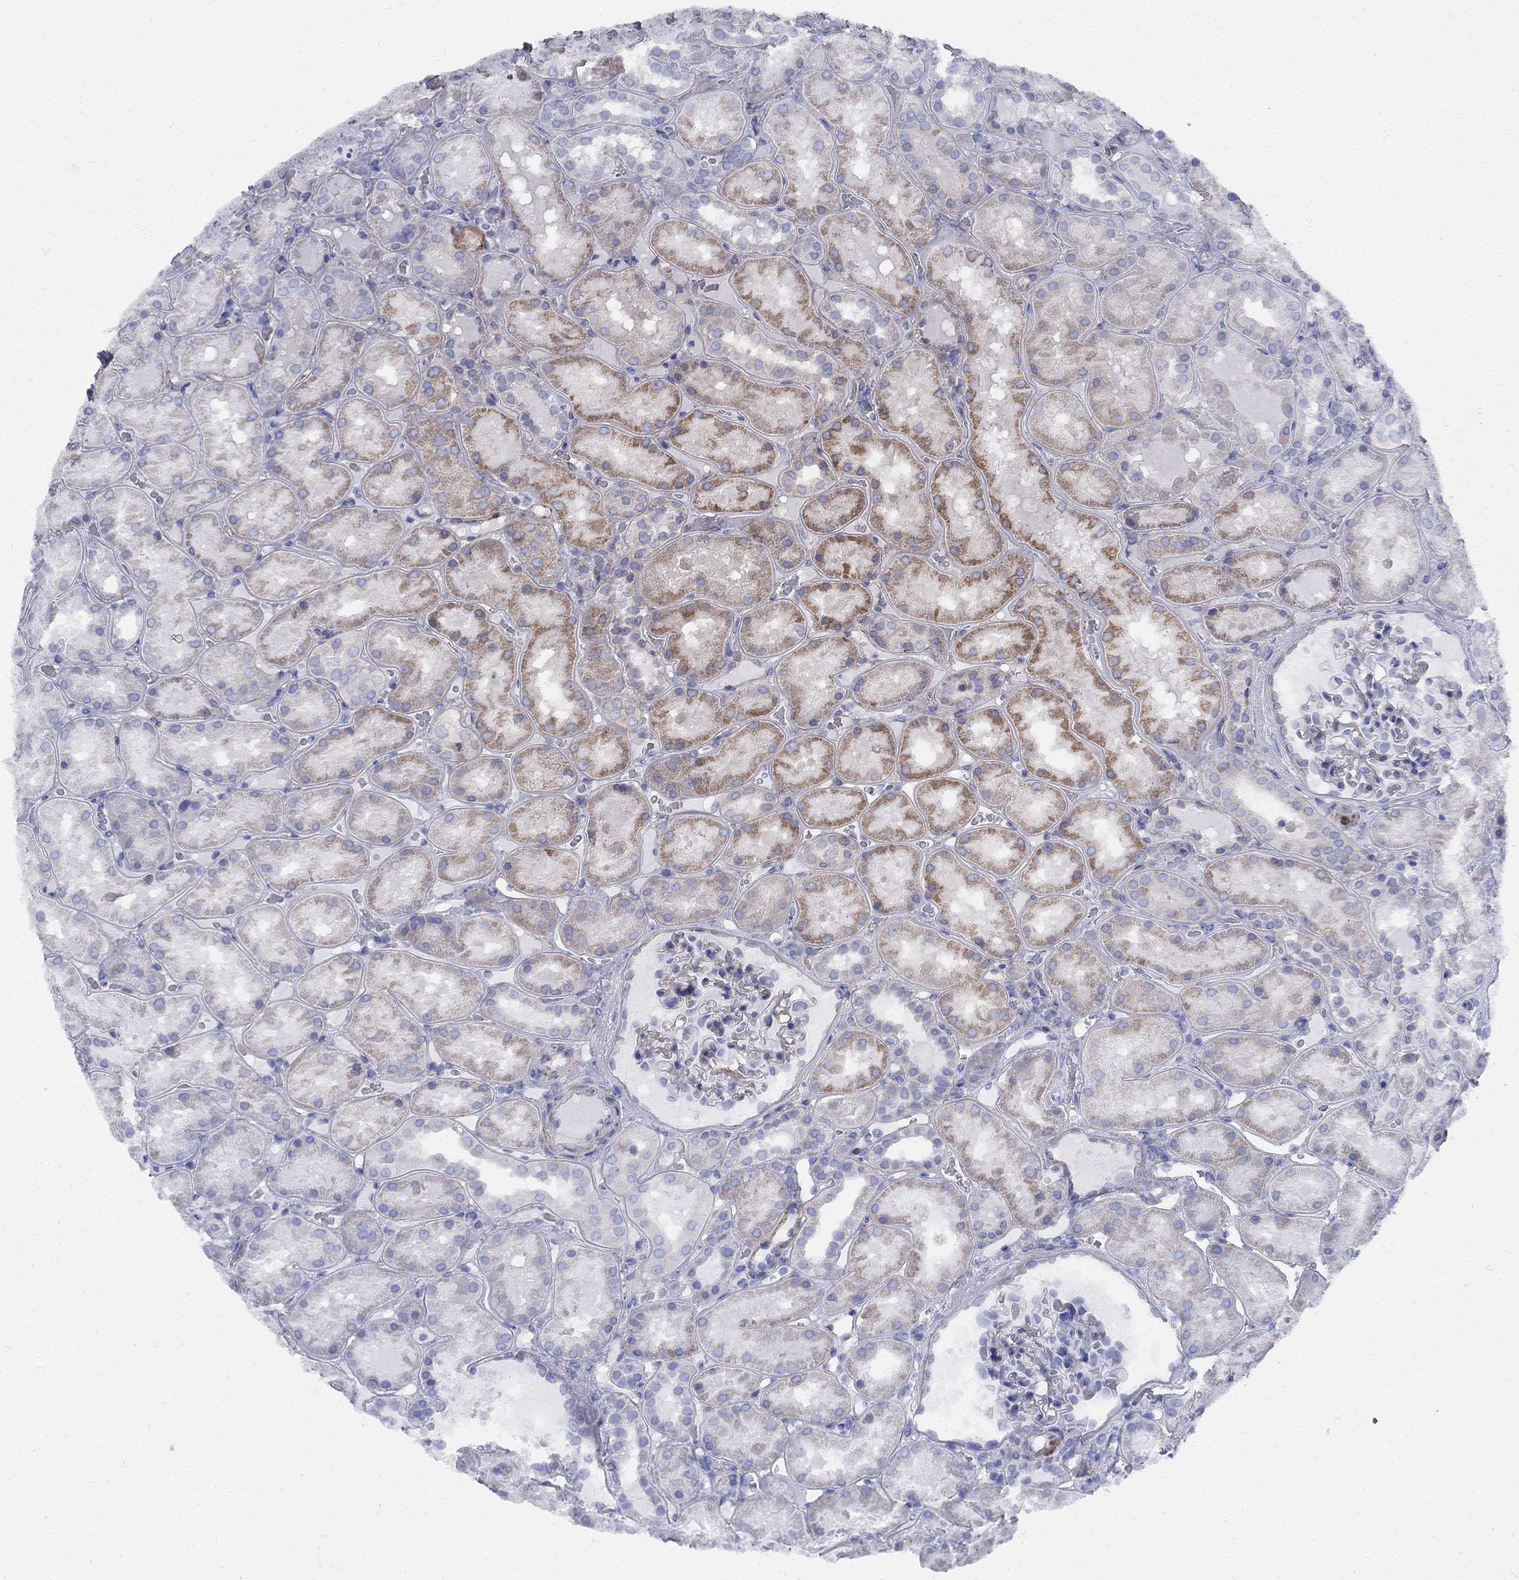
{"staining": {"intensity": "negative", "quantity": "none", "location": "none"}, "tissue": "kidney", "cell_type": "Cells in glomeruli", "image_type": "normal", "snomed": [{"axis": "morphology", "description": "Normal tissue, NOS"}, {"axis": "topography", "description": "Kidney"}], "caption": "This histopathology image is of normal kidney stained with immunohistochemistry to label a protein in brown with the nuclei are counter-stained blue. There is no staining in cells in glomeruli.", "gene": "SEPTIN8", "patient": {"sex": "male", "age": 73}}